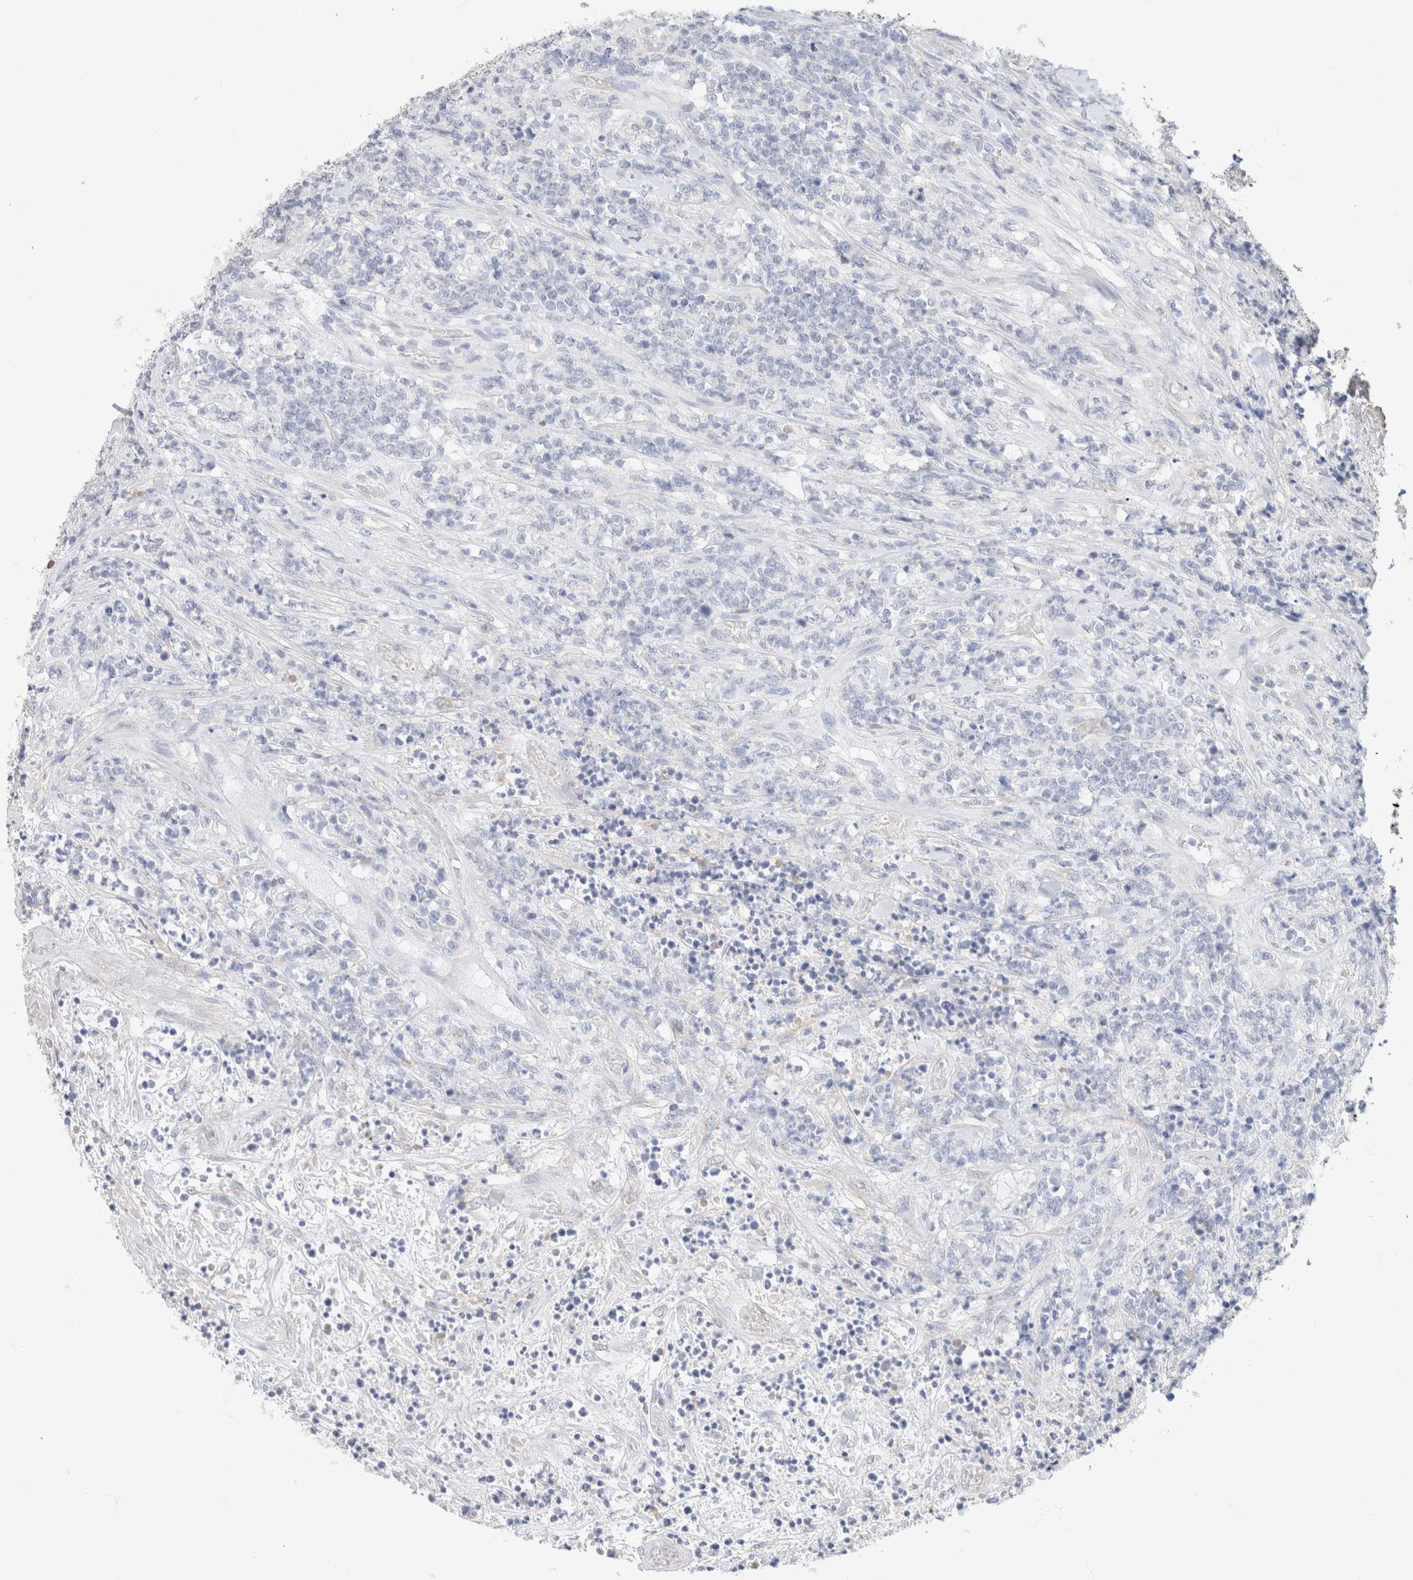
{"staining": {"intensity": "negative", "quantity": "none", "location": "none"}, "tissue": "lymphoma", "cell_type": "Tumor cells", "image_type": "cancer", "snomed": [{"axis": "morphology", "description": "Malignant lymphoma, non-Hodgkin's type, High grade"}, {"axis": "topography", "description": "Soft tissue"}], "caption": "Malignant lymphoma, non-Hodgkin's type (high-grade) was stained to show a protein in brown. There is no significant staining in tumor cells. The staining is performed using DAB (3,3'-diaminobenzidine) brown chromogen with nuclei counter-stained in using hematoxylin.", "gene": "CA12", "patient": {"sex": "male", "age": 18}}